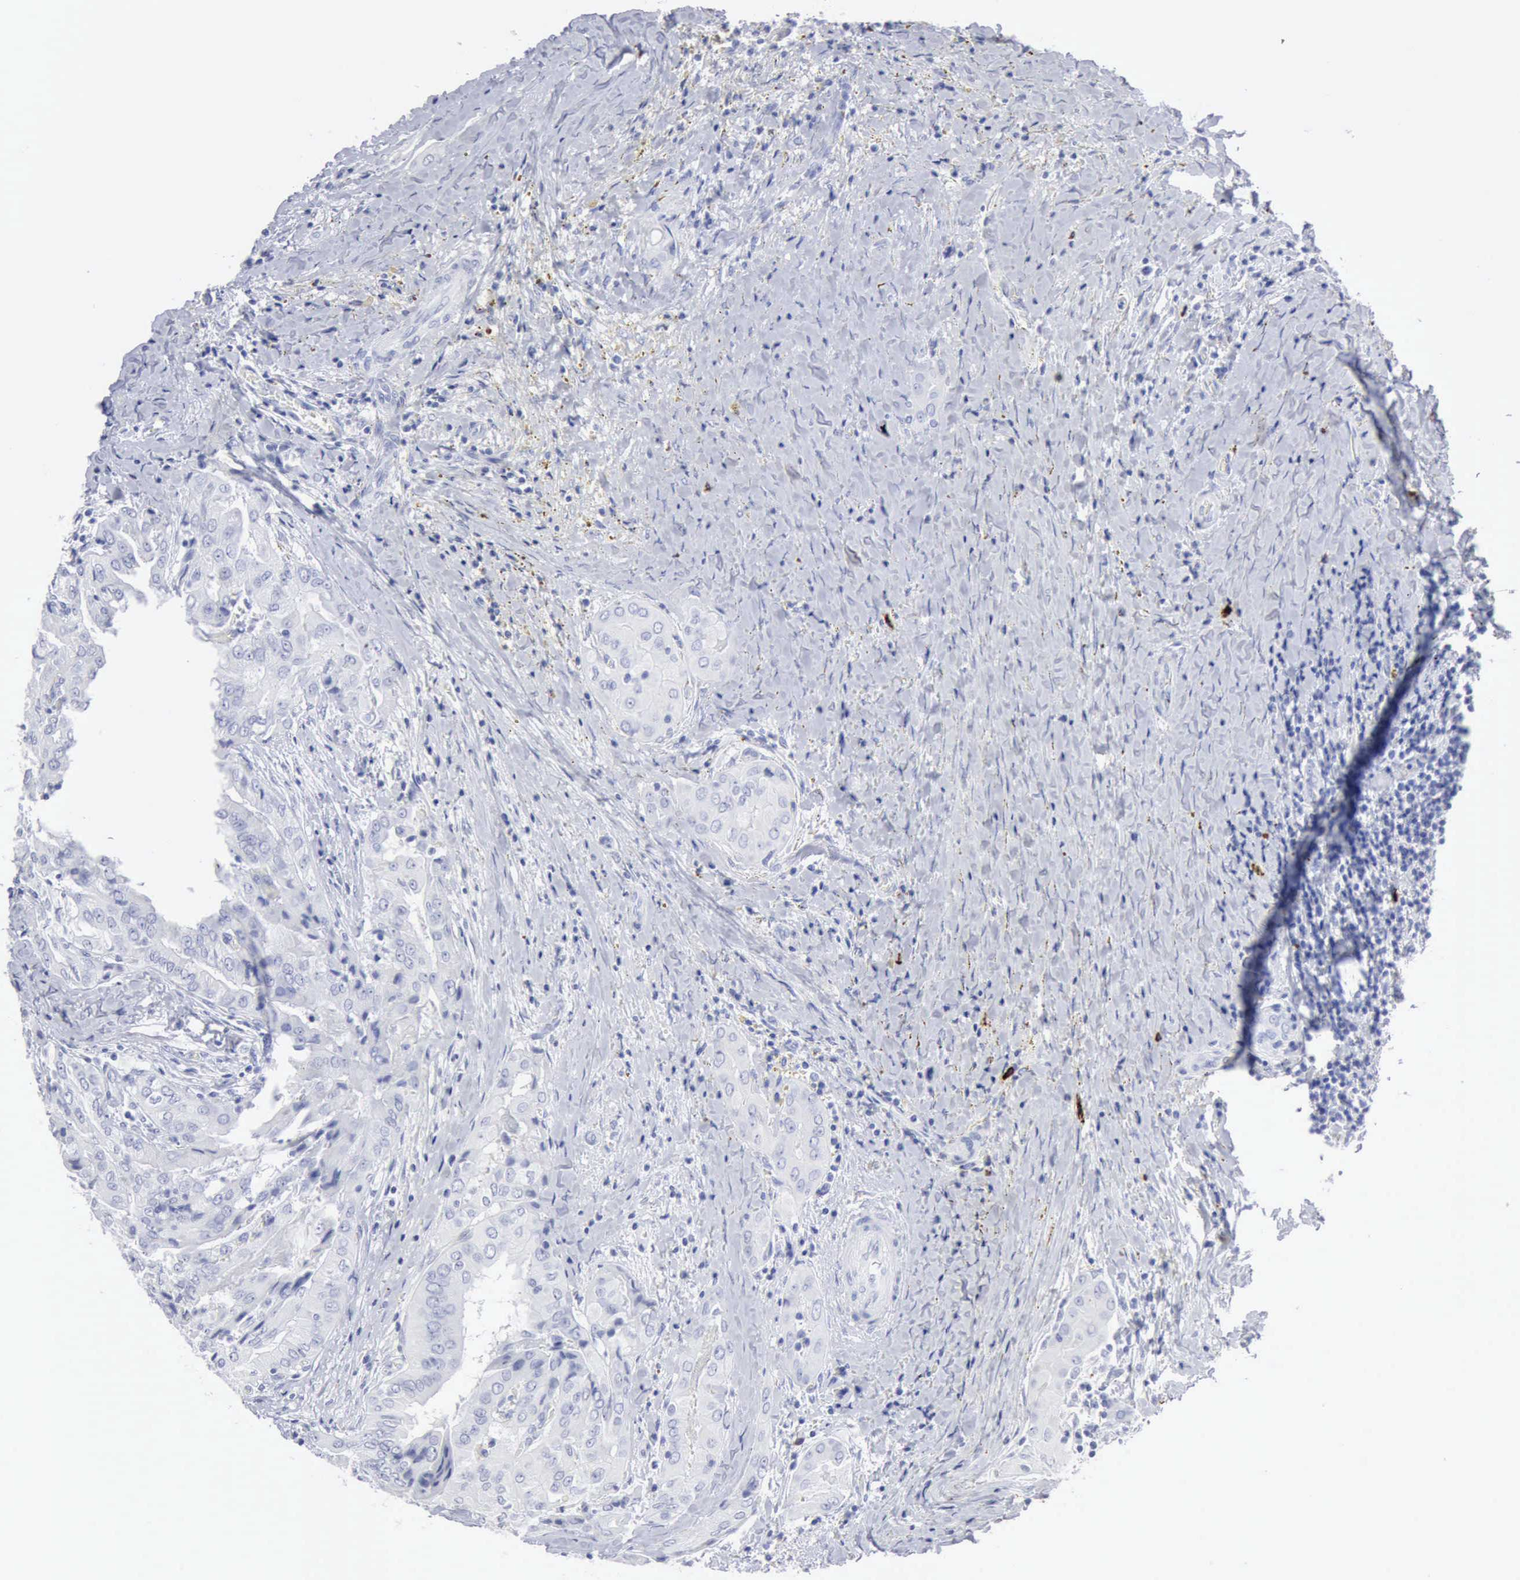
{"staining": {"intensity": "negative", "quantity": "none", "location": "none"}, "tissue": "thyroid cancer", "cell_type": "Tumor cells", "image_type": "cancer", "snomed": [{"axis": "morphology", "description": "Papillary adenocarcinoma, NOS"}, {"axis": "topography", "description": "Thyroid gland"}], "caption": "This photomicrograph is of papillary adenocarcinoma (thyroid) stained with IHC to label a protein in brown with the nuclei are counter-stained blue. There is no staining in tumor cells.", "gene": "CMA1", "patient": {"sex": "female", "age": 71}}